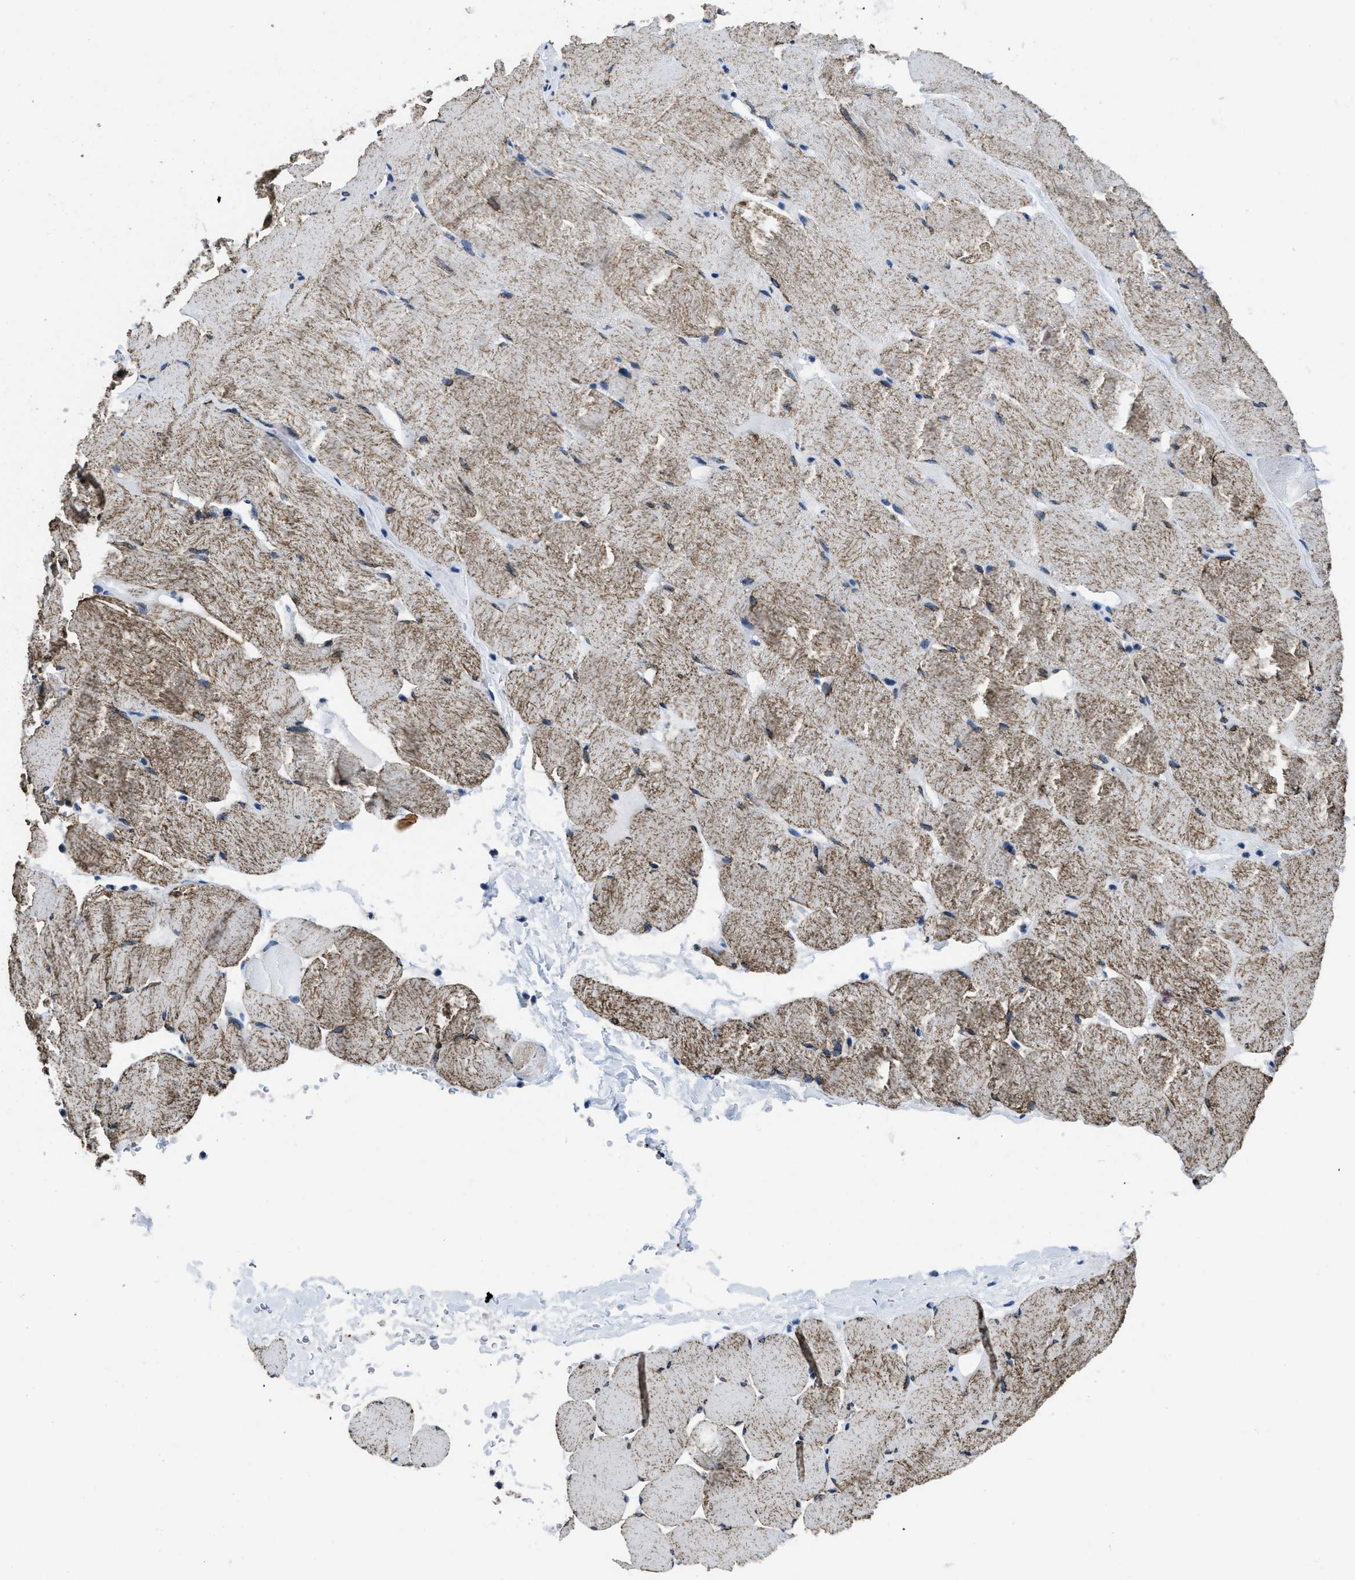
{"staining": {"intensity": "moderate", "quantity": "25%-75%", "location": "cytoplasmic/membranous"}, "tissue": "skeletal muscle", "cell_type": "Myocytes", "image_type": "normal", "snomed": [{"axis": "morphology", "description": "Normal tissue, NOS"}, {"axis": "topography", "description": "Skeletal muscle"}], "caption": "Immunohistochemistry (IHC) photomicrograph of unremarkable skeletal muscle: human skeletal muscle stained using immunohistochemistry (IHC) demonstrates medium levels of moderate protein expression localized specifically in the cytoplasmic/membranous of myocytes, appearing as a cytoplasmic/membranous brown color.", "gene": "ITGA3", "patient": {"sex": "male", "age": 62}}